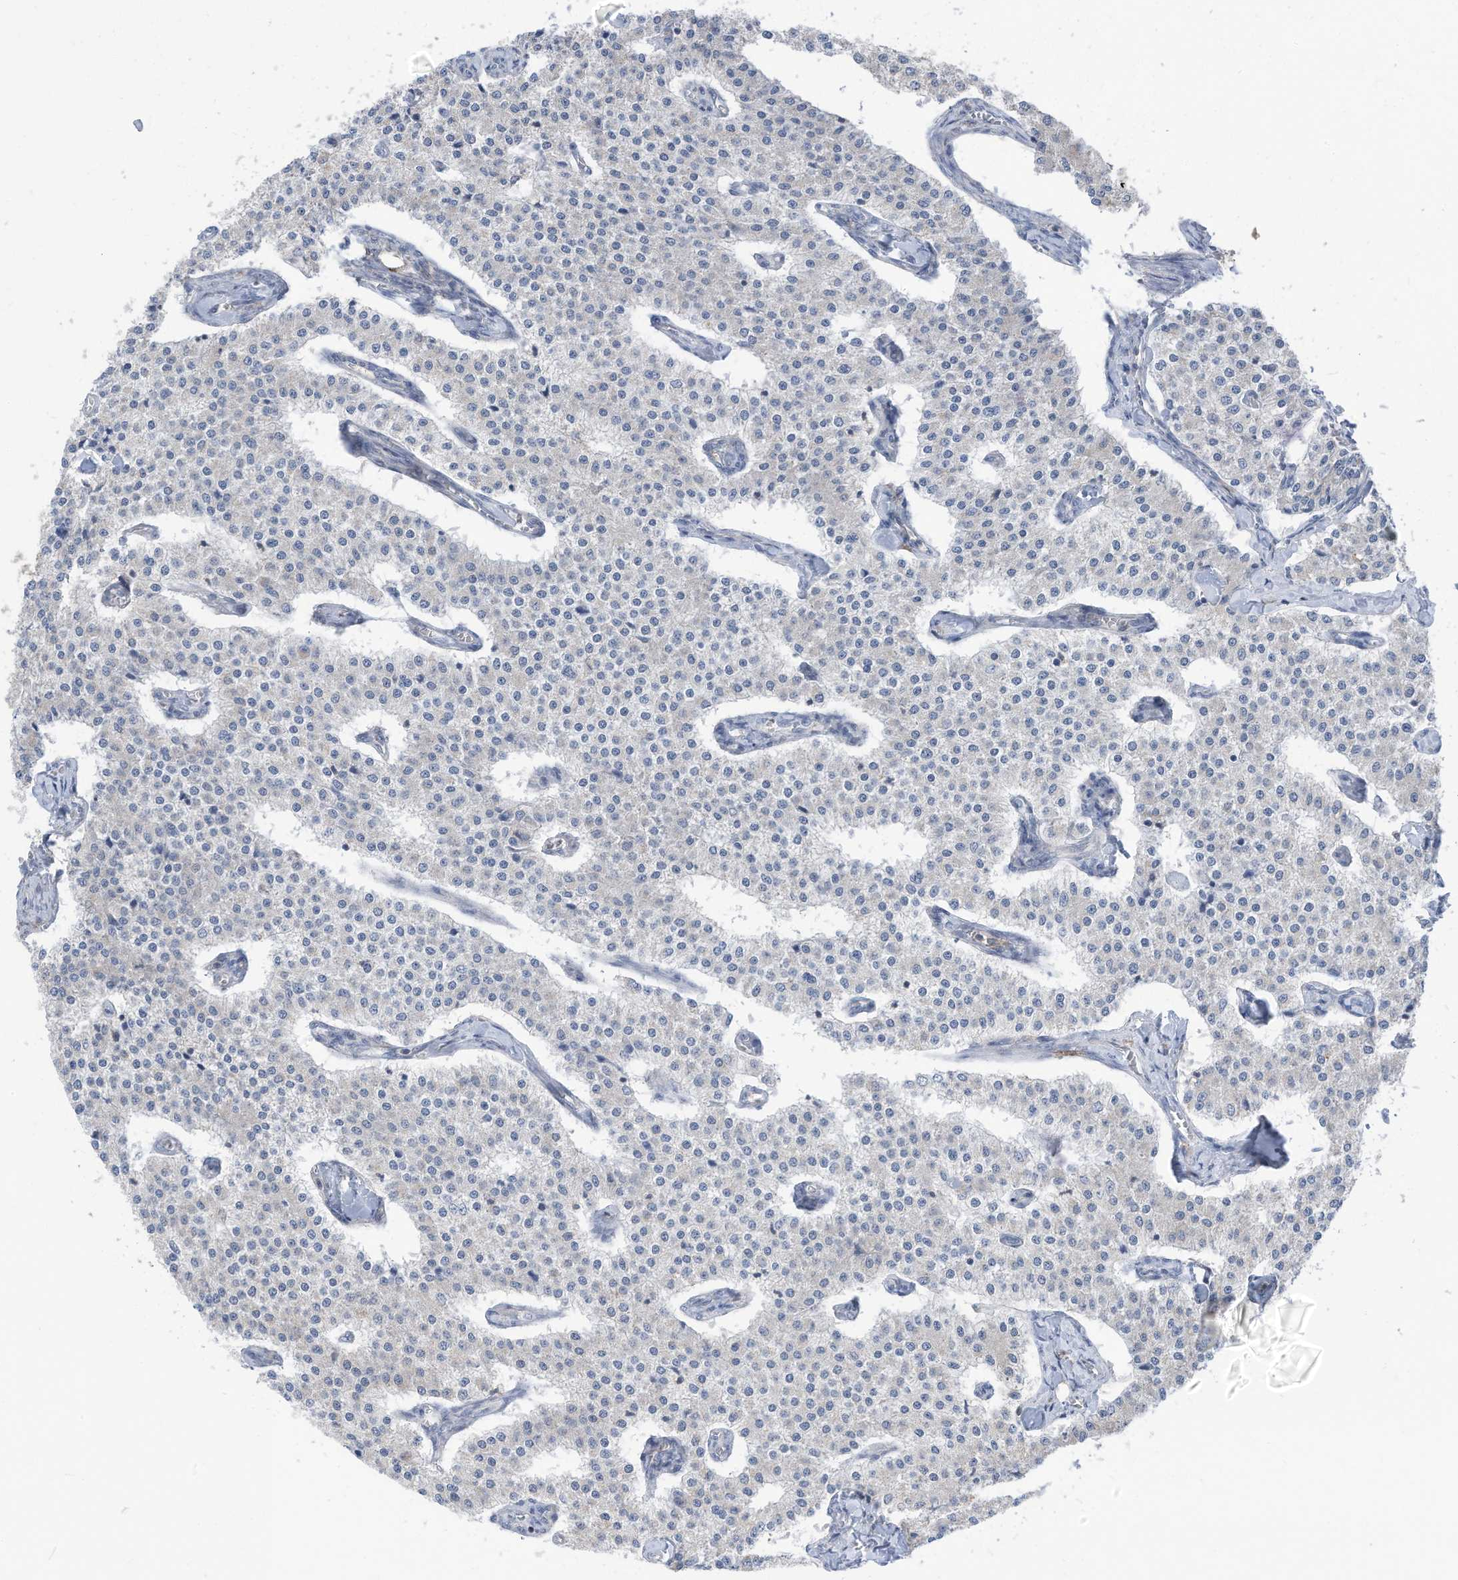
{"staining": {"intensity": "negative", "quantity": "none", "location": "none"}, "tissue": "carcinoid", "cell_type": "Tumor cells", "image_type": "cancer", "snomed": [{"axis": "morphology", "description": "Carcinoid, malignant, NOS"}, {"axis": "topography", "description": "Colon"}], "caption": "Micrograph shows no protein staining in tumor cells of carcinoid tissue.", "gene": "SLC1A5", "patient": {"sex": "female", "age": 52}}